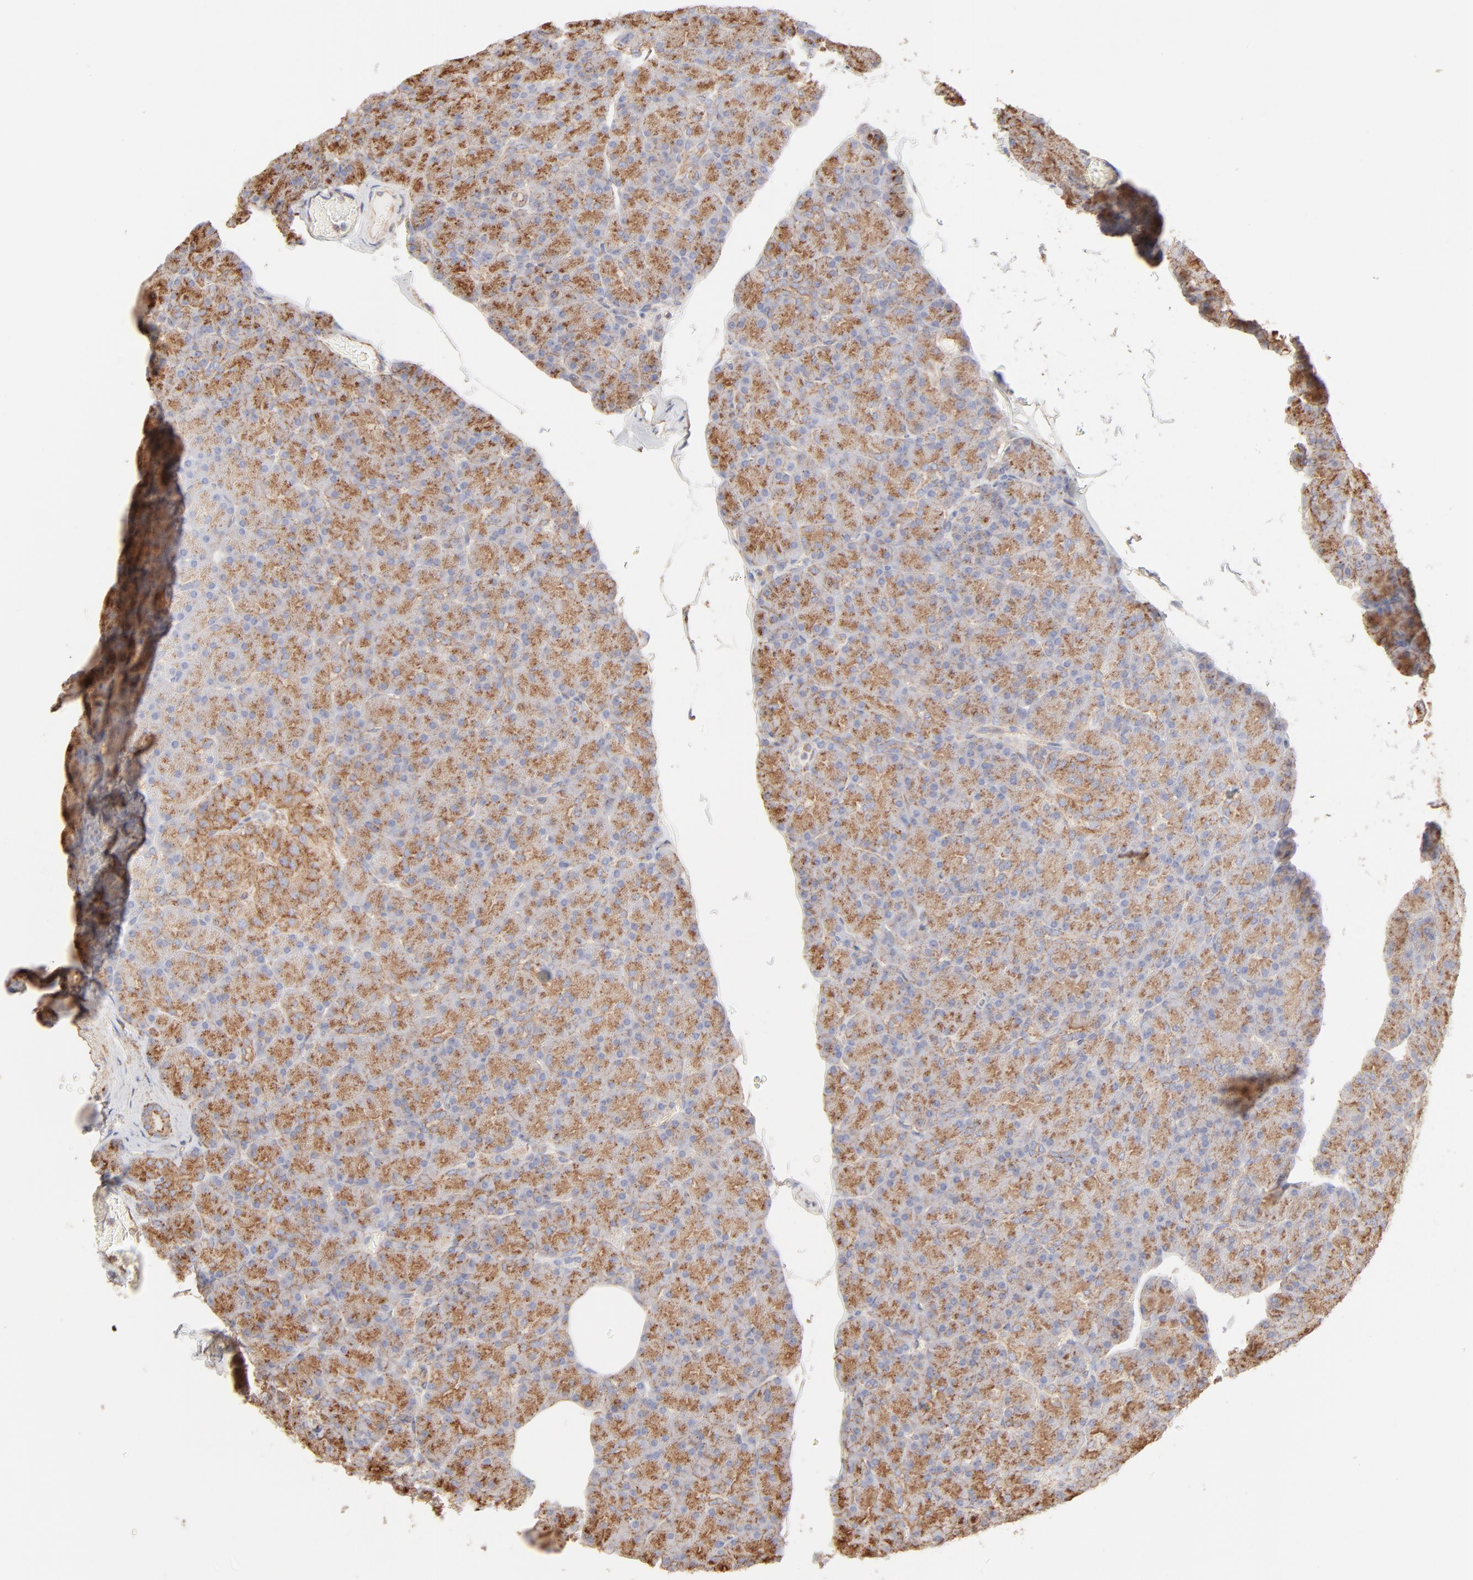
{"staining": {"intensity": "moderate", "quantity": ">75%", "location": "cytoplasmic/membranous"}, "tissue": "pancreas", "cell_type": "Exocrine glandular cells", "image_type": "normal", "snomed": [{"axis": "morphology", "description": "Normal tissue, NOS"}, {"axis": "topography", "description": "Pancreas"}], "caption": "The photomicrograph exhibits staining of unremarkable pancreas, revealing moderate cytoplasmic/membranous protein expression (brown color) within exocrine glandular cells.", "gene": "CLTB", "patient": {"sex": "female", "age": 43}}